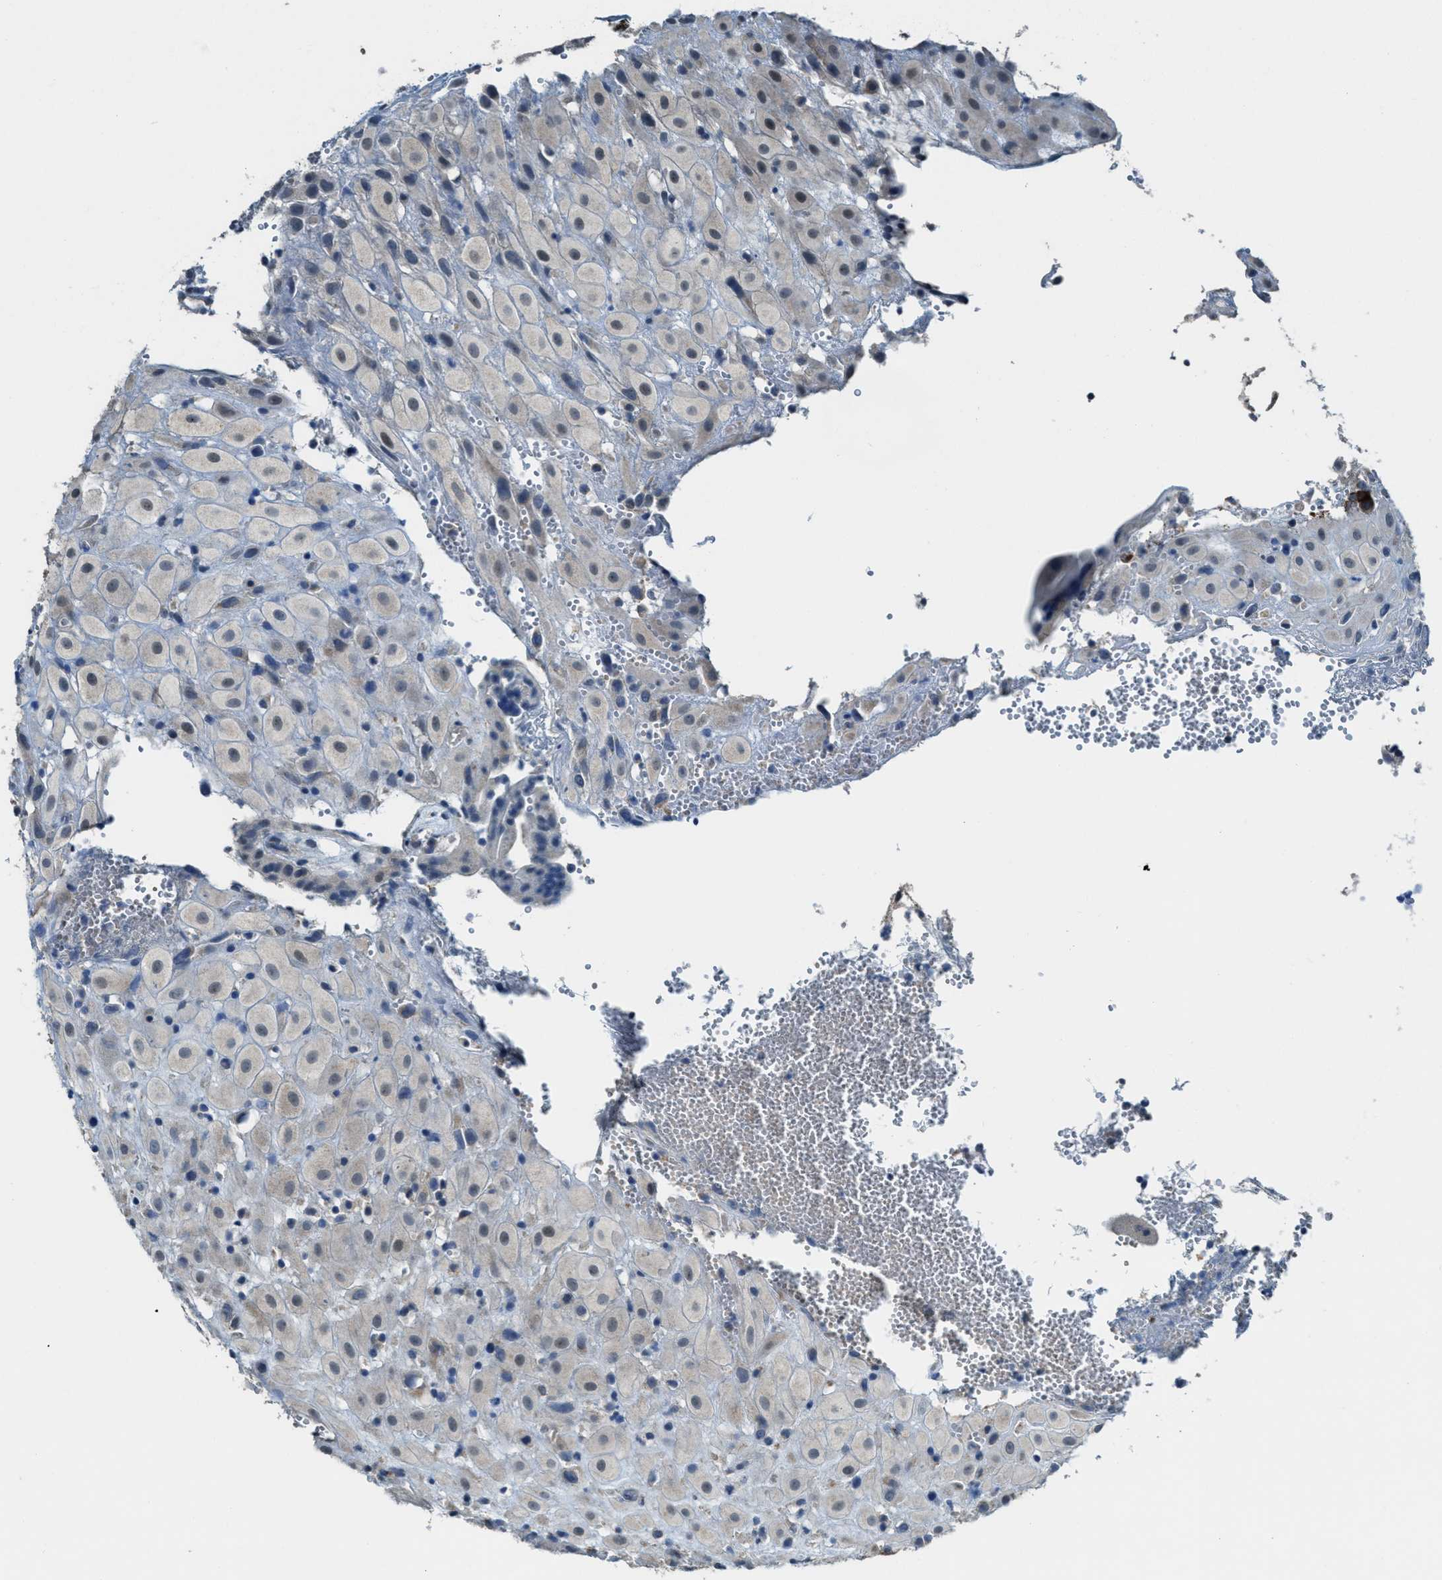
{"staining": {"intensity": "weak", "quantity": "<25%", "location": "cytoplasmic/membranous"}, "tissue": "placenta", "cell_type": "Decidual cells", "image_type": "normal", "snomed": [{"axis": "morphology", "description": "Normal tissue, NOS"}, {"axis": "topography", "description": "Placenta"}], "caption": "An image of placenta stained for a protein displays no brown staining in decidual cells.", "gene": "CDON", "patient": {"sex": "female", "age": 18}}